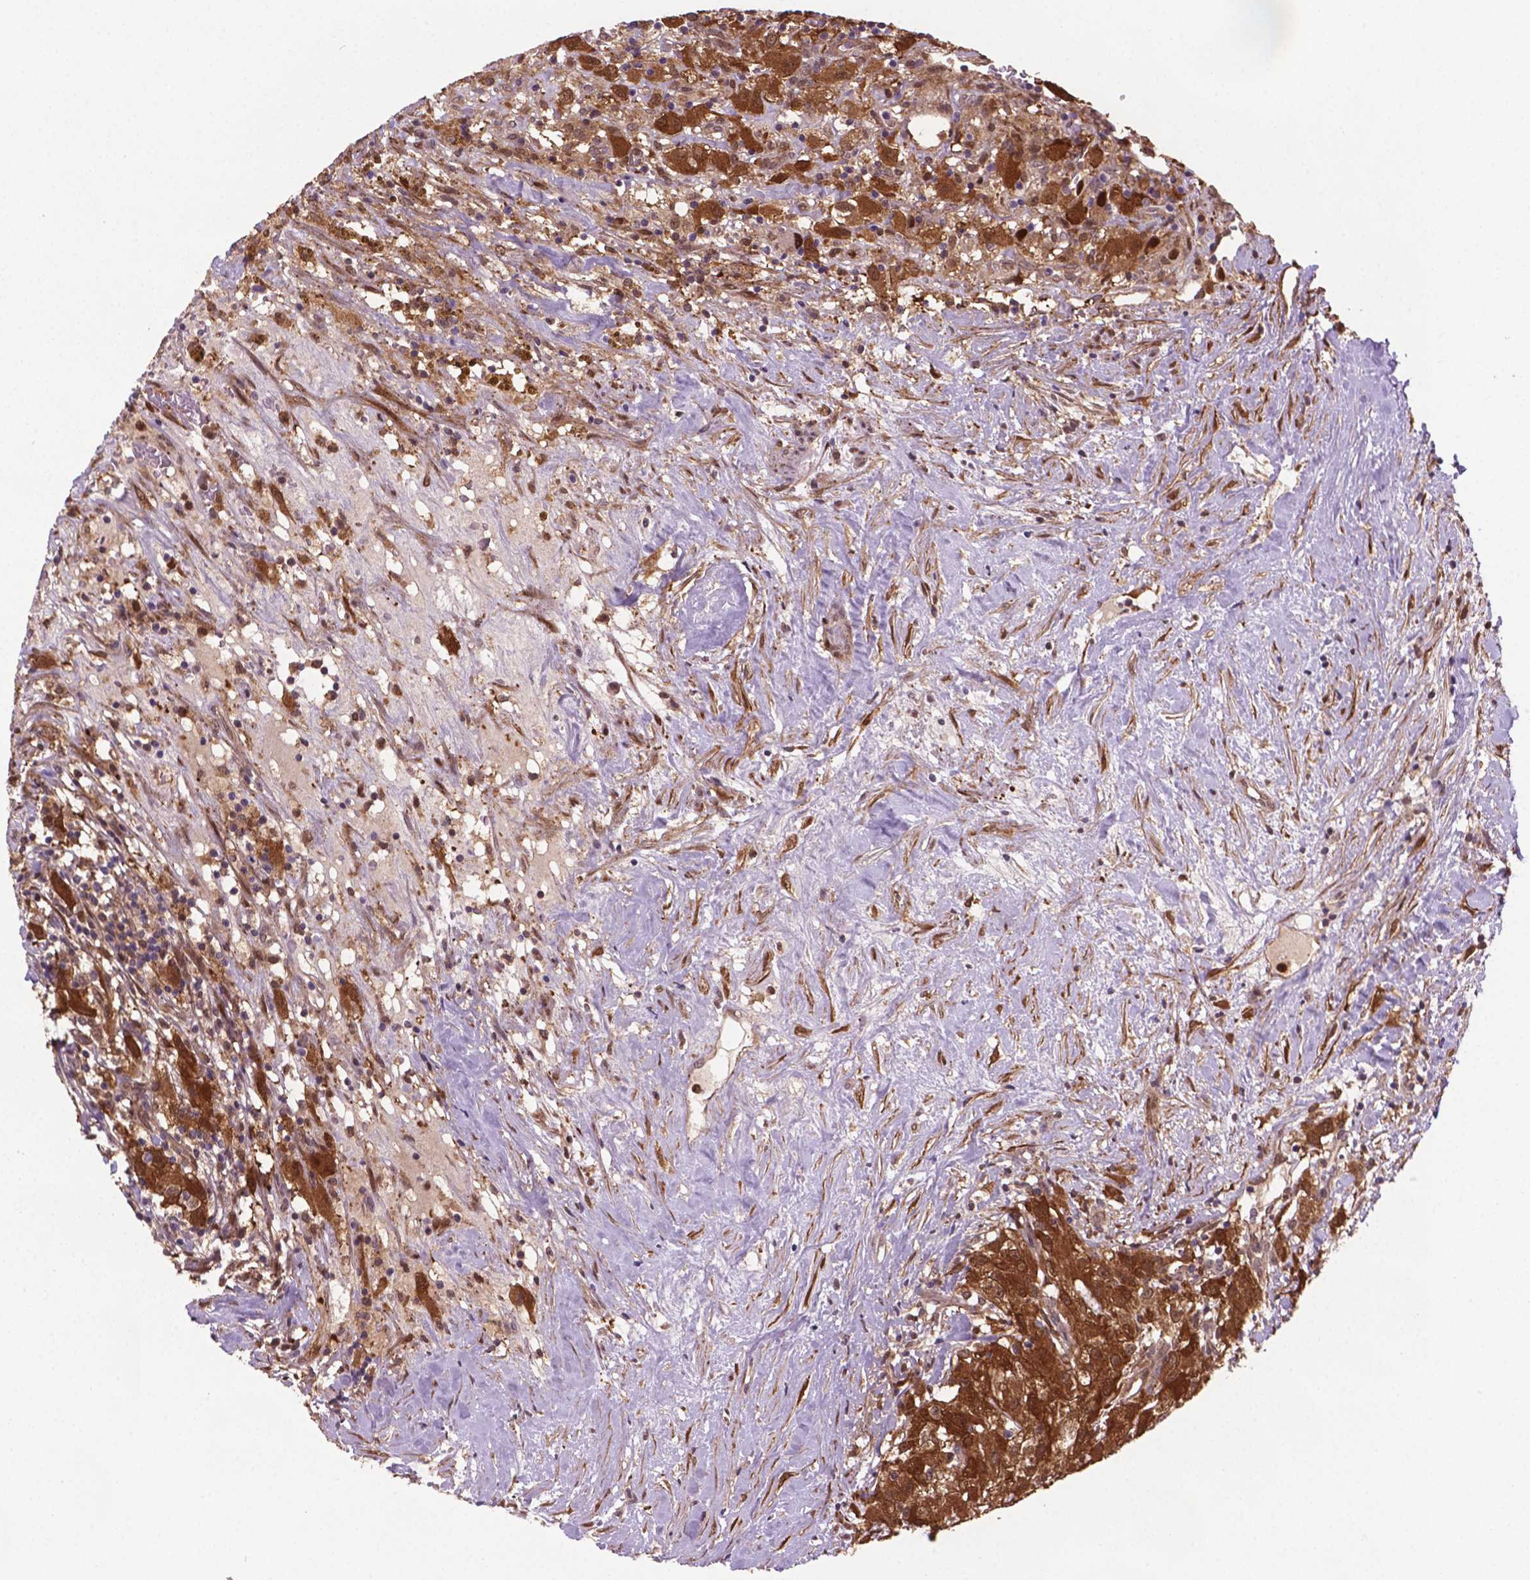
{"staining": {"intensity": "moderate", "quantity": ">75%", "location": "cytoplasmic/membranous,nuclear"}, "tissue": "renal cancer", "cell_type": "Tumor cells", "image_type": "cancer", "snomed": [{"axis": "morphology", "description": "Adenocarcinoma, NOS"}, {"axis": "topography", "description": "Kidney"}], "caption": "Immunohistochemical staining of renal cancer (adenocarcinoma) shows moderate cytoplasmic/membranous and nuclear protein positivity in about >75% of tumor cells.", "gene": "PLIN3", "patient": {"sex": "female", "age": 67}}